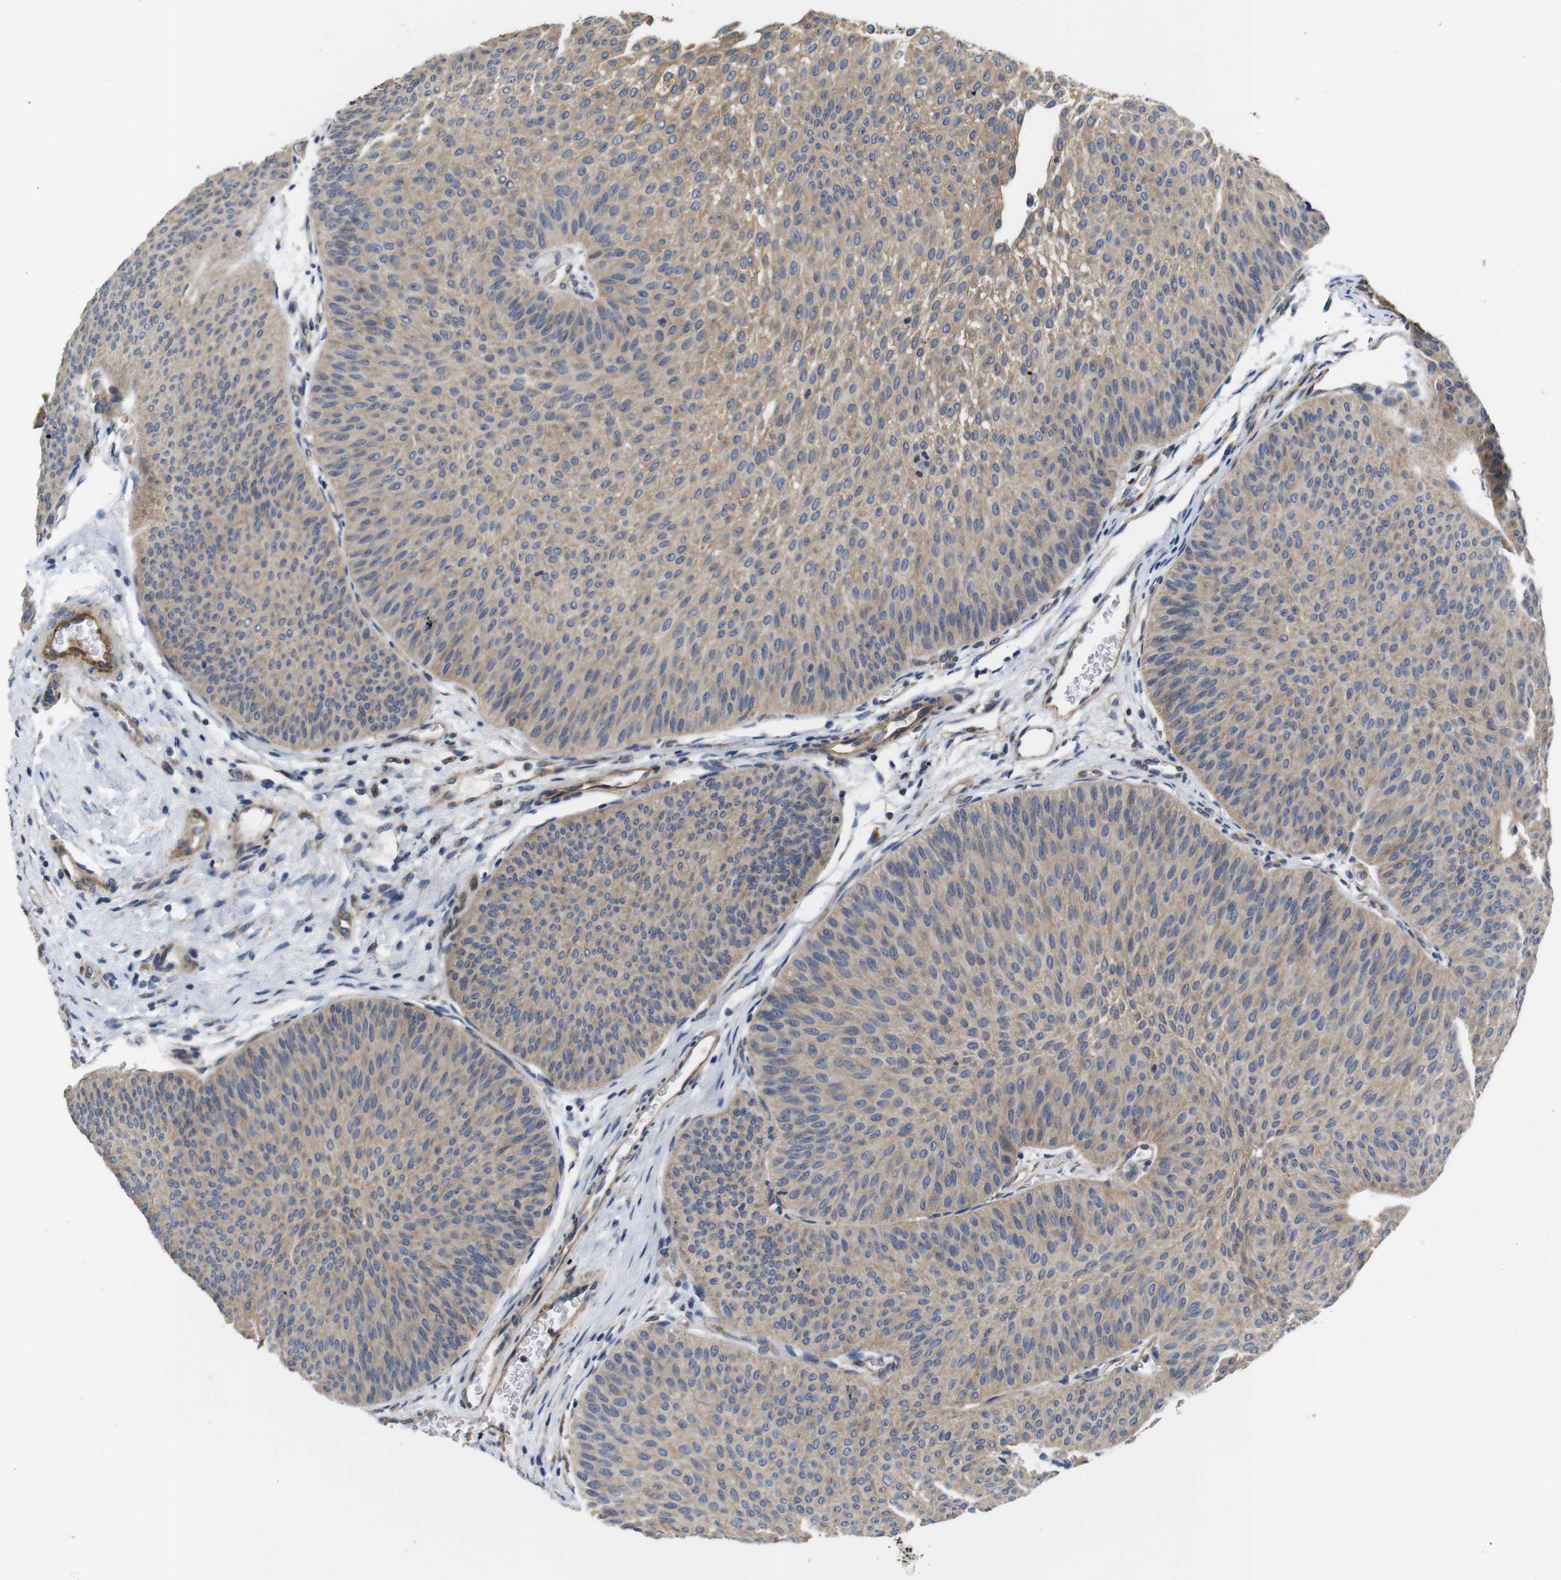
{"staining": {"intensity": "weak", "quantity": ">75%", "location": "cytoplasmic/membranous"}, "tissue": "urothelial cancer", "cell_type": "Tumor cells", "image_type": "cancer", "snomed": [{"axis": "morphology", "description": "Urothelial carcinoma, Low grade"}, {"axis": "topography", "description": "Urinary bladder"}], "caption": "High-power microscopy captured an immunohistochemistry (IHC) histopathology image of urothelial cancer, revealing weak cytoplasmic/membranous staining in approximately >75% of tumor cells.", "gene": "MARCHF7", "patient": {"sex": "female", "age": 60}}